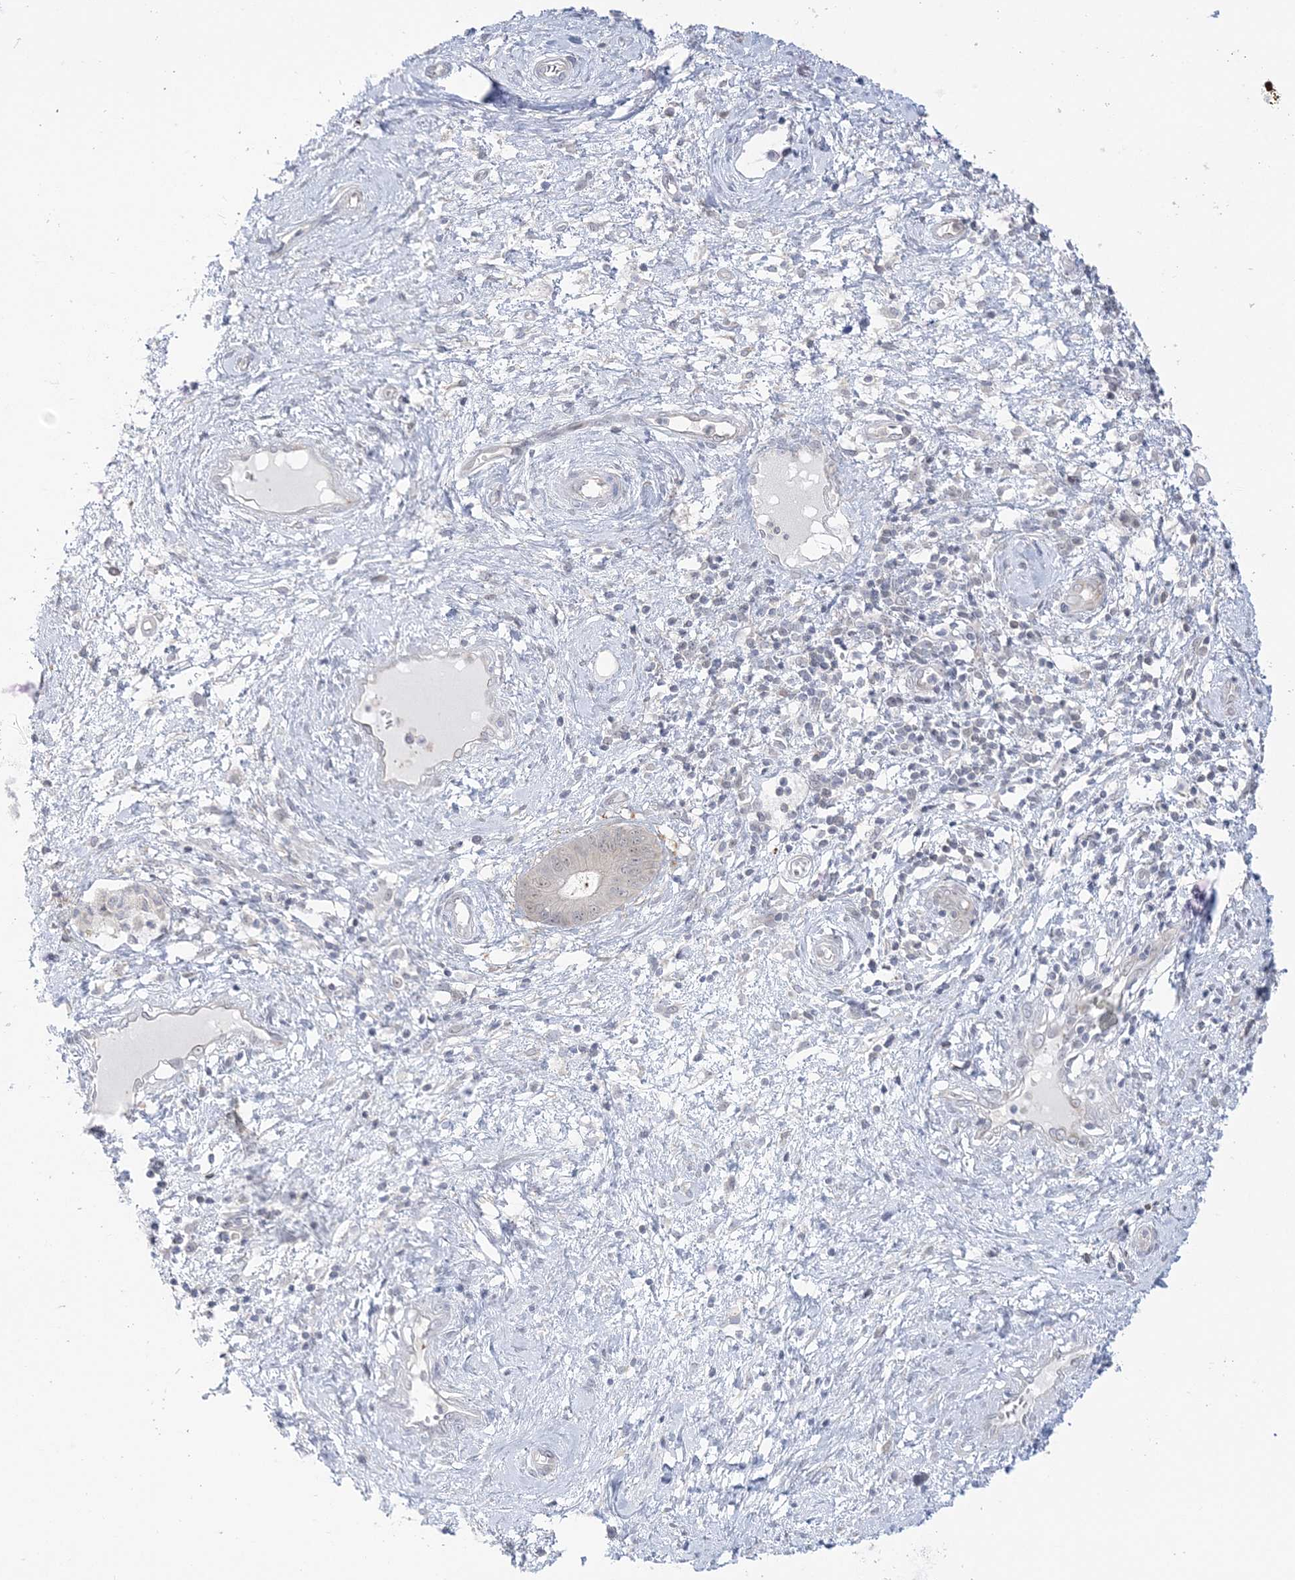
{"staining": {"intensity": "negative", "quantity": "none", "location": "none"}, "tissue": "cervical cancer", "cell_type": "Tumor cells", "image_type": "cancer", "snomed": [{"axis": "morphology", "description": "Adenocarcinoma, NOS"}, {"axis": "topography", "description": "Cervix"}], "caption": "IHC micrograph of neoplastic tissue: cervical cancer stained with DAB displays no significant protein staining in tumor cells. (DAB (3,3'-diaminobenzidine) immunohistochemistry with hematoxylin counter stain).", "gene": "THADA", "patient": {"sex": "female", "age": 44}}